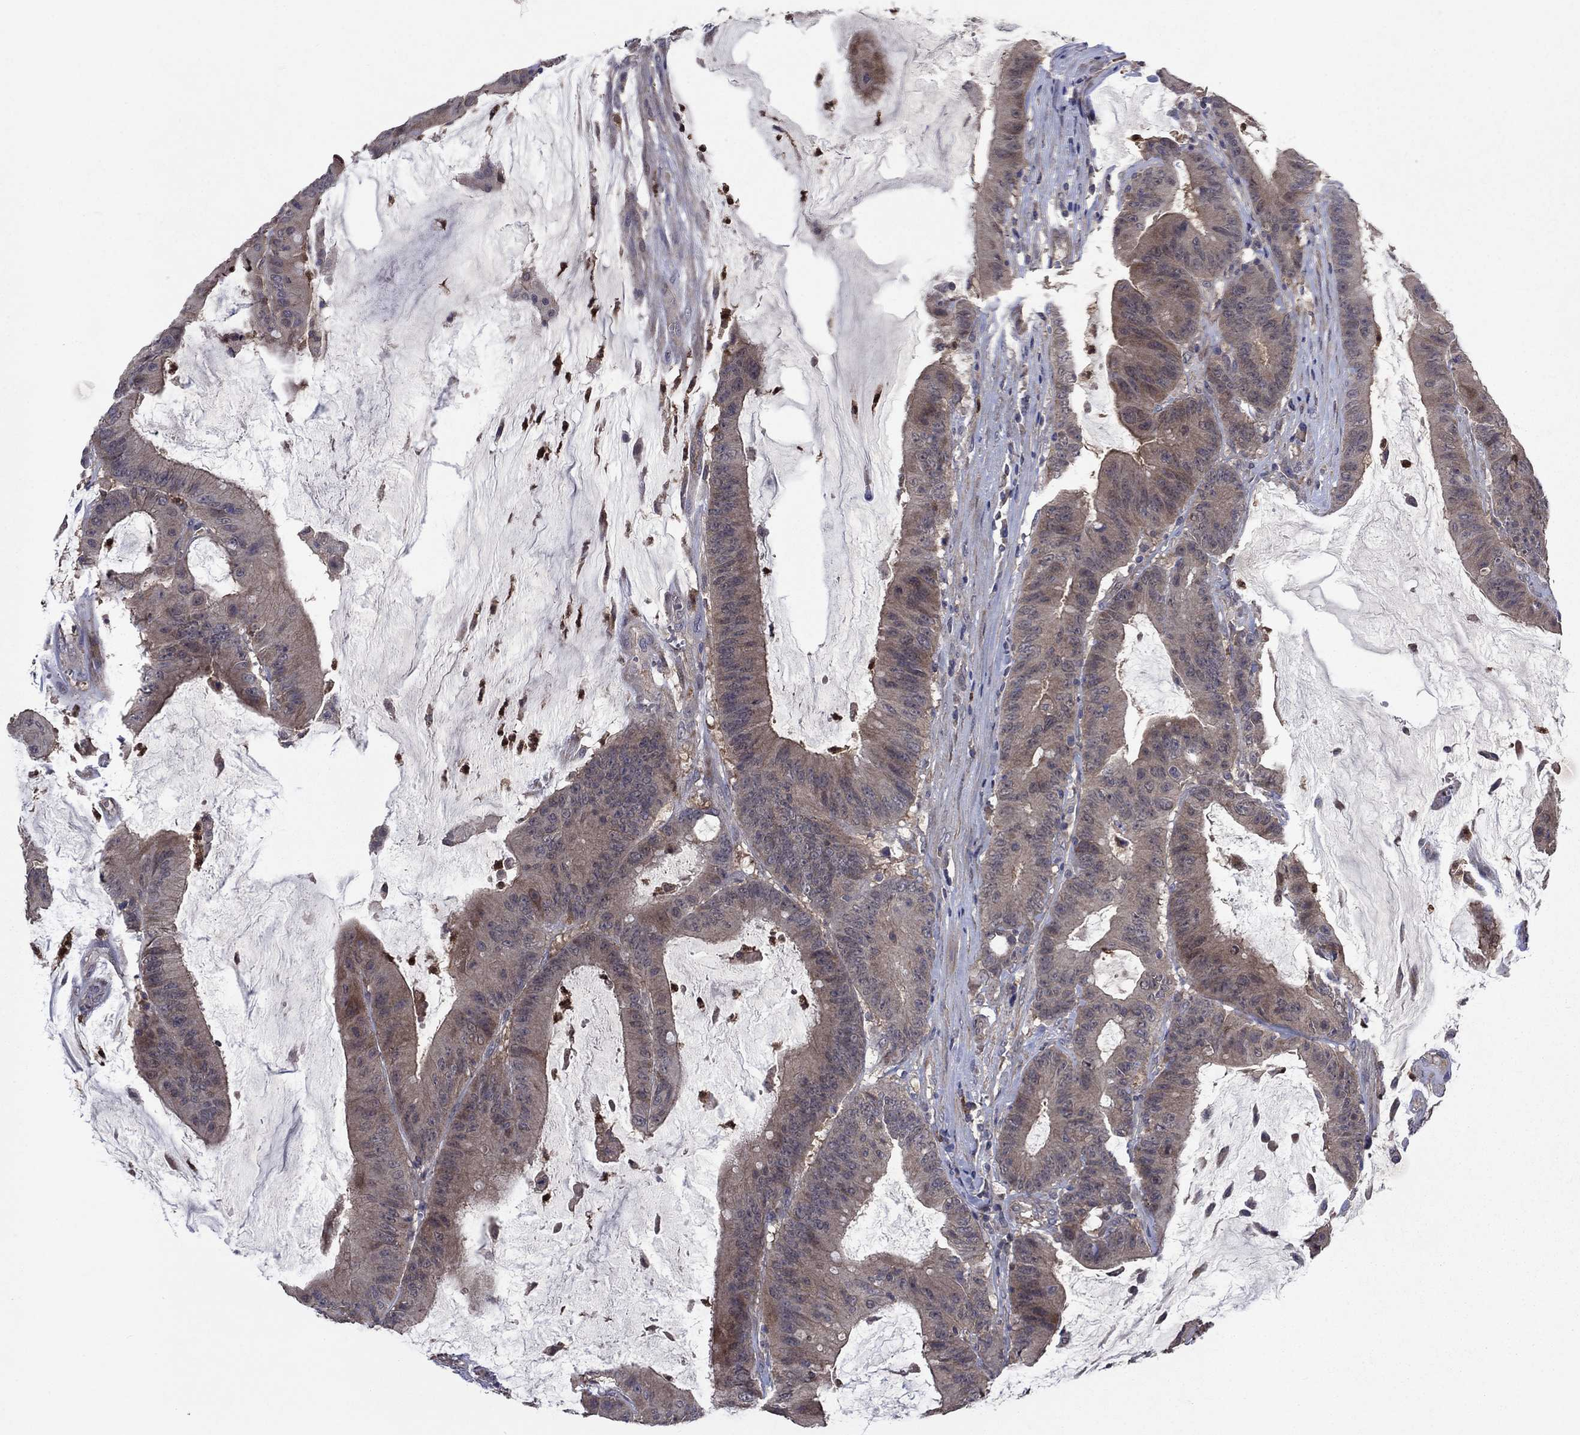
{"staining": {"intensity": "moderate", "quantity": "<25%", "location": "cytoplasmic/membranous"}, "tissue": "colorectal cancer", "cell_type": "Tumor cells", "image_type": "cancer", "snomed": [{"axis": "morphology", "description": "Adenocarcinoma, NOS"}, {"axis": "topography", "description": "Colon"}], "caption": "High-magnification brightfield microscopy of colorectal cancer (adenocarcinoma) stained with DAB (brown) and counterstained with hematoxylin (blue). tumor cells exhibit moderate cytoplasmic/membranous expression is present in approximately<25% of cells.", "gene": "MSRB1", "patient": {"sex": "female", "age": 69}}